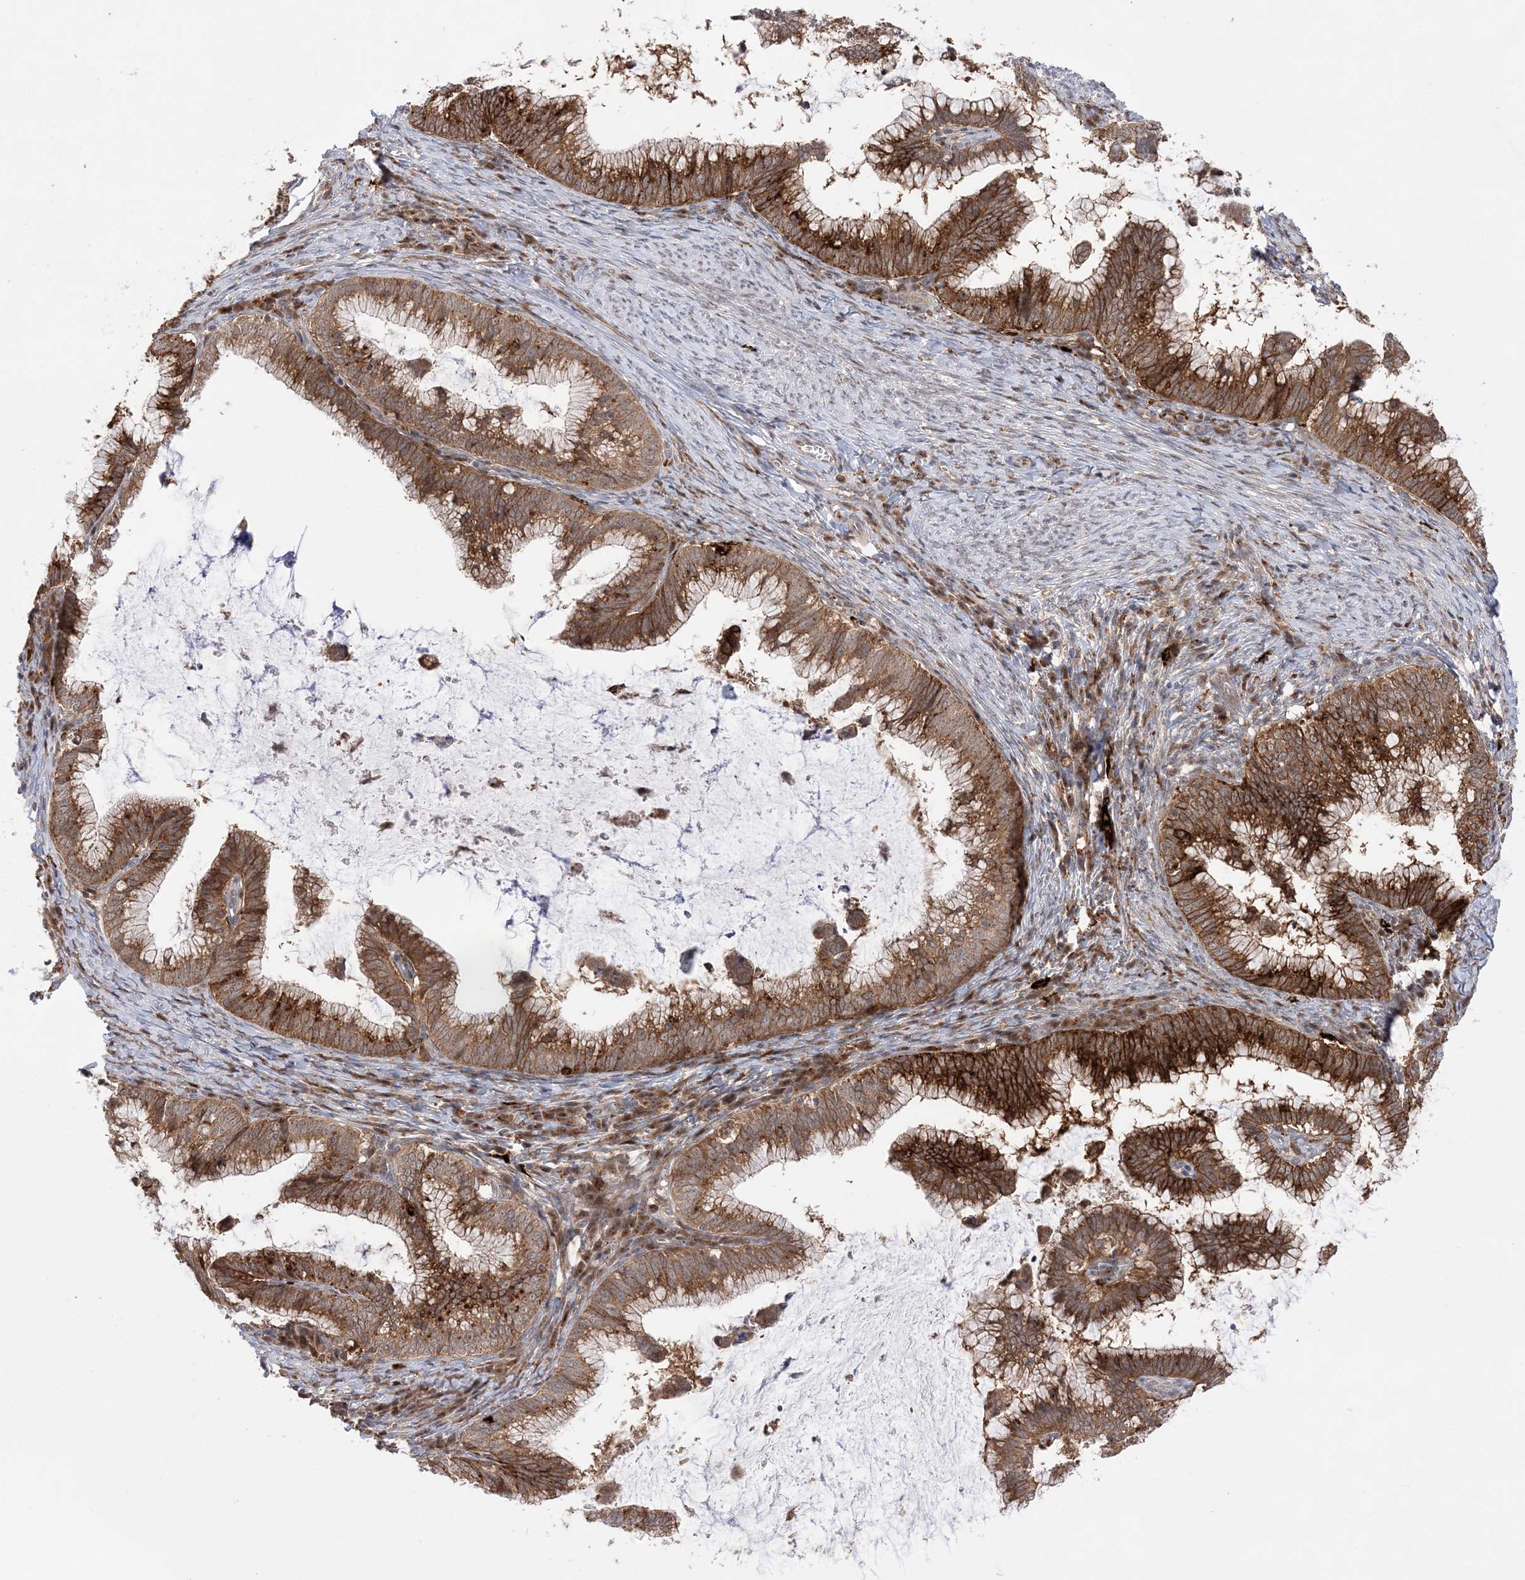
{"staining": {"intensity": "moderate", "quantity": ">75%", "location": "cytoplasmic/membranous"}, "tissue": "cervical cancer", "cell_type": "Tumor cells", "image_type": "cancer", "snomed": [{"axis": "morphology", "description": "Adenocarcinoma, NOS"}, {"axis": "topography", "description": "Cervix"}], "caption": "Immunohistochemical staining of human cervical cancer reveals medium levels of moderate cytoplasmic/membranous positivity in about >75% of tumor cells.", "gene": "ANAPC15", "patient": {"sex": "female", "age": 36}}